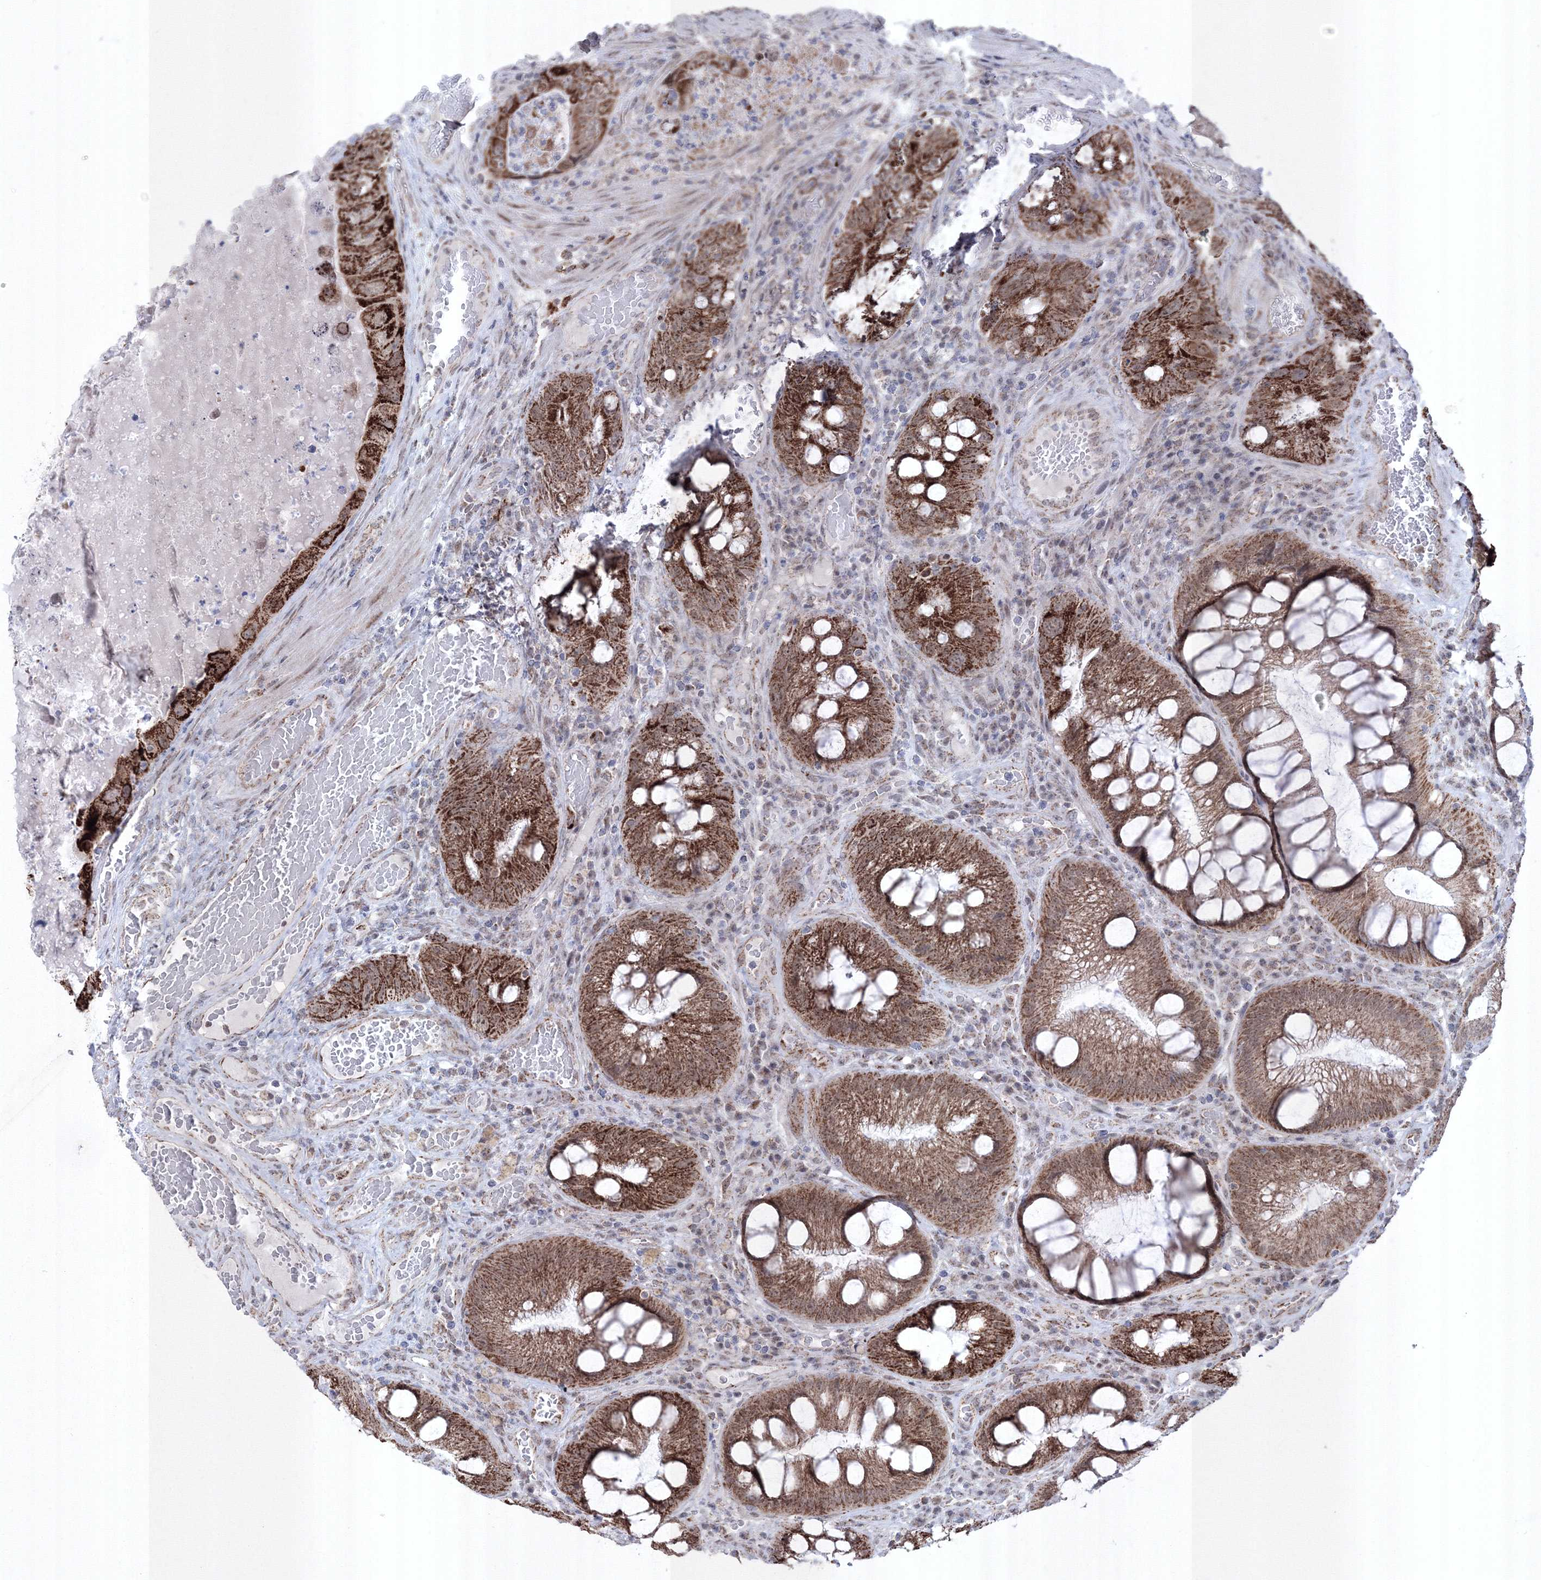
{"staining": {"intensity": "strong", "quantity": ">75%", "location": "cytoplasmic/membranous"}, "tissue": "colorectal cancer", "cell_type": "Tumor cells", "image_type": "cancer", "snomed": [{"axis": "morphology", "description": "Adenocarcinoma, NOS"}, {"axis": "topography", "description": "Rectum"}], "caption": "IHC of human adenocarcinoma (colorectal) exhibits high levels of strong cytoplasmic/membranous expression in about >75% of tumor cells. (IHC, brightfield microscopy, high magnification).", "gene": "GRSF1", "patient": {"sex": "male", "age": 63}}